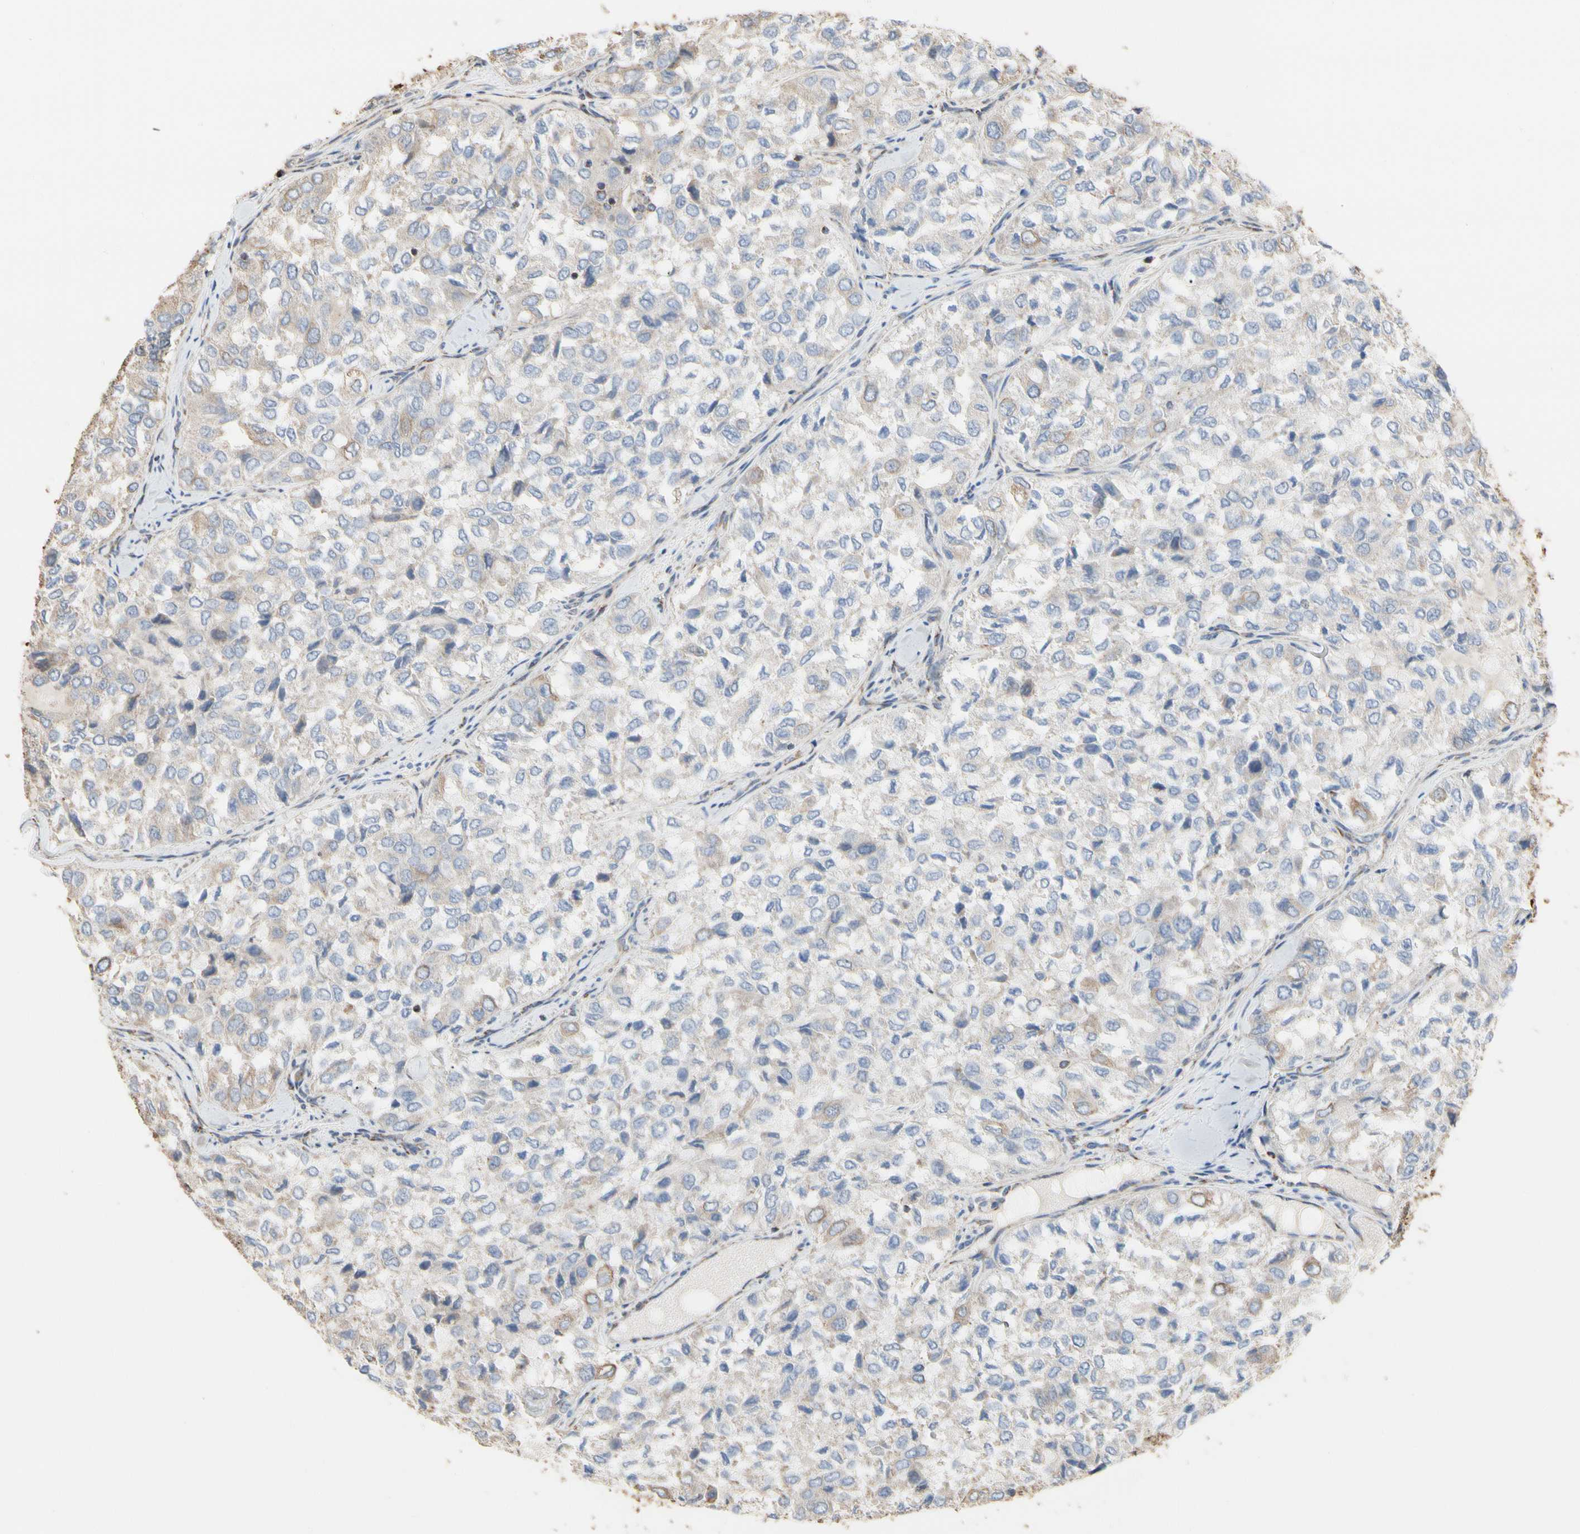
{"staining": {"intensity": "negative", "quantity": "none", "location": "none"}, "tissue": "thyroid cancer", "cell_type": "Tumor cells", "image_type": "cancer", "snomed": [{"axis": "morphology", "description": "Follicular adenoma carcinoma, NOS"}, {"axis": "topography", "description": "Thyroid gland"}], "caption": "High power microscopy histopathology image of an IHC photomicrograph of thyroid cancer (follicular adenoma carcinoma), revealing no significant positivity in tumor cells.", "gene": "TUBA1A", "patient": {"sex": "male", "age": 75}}